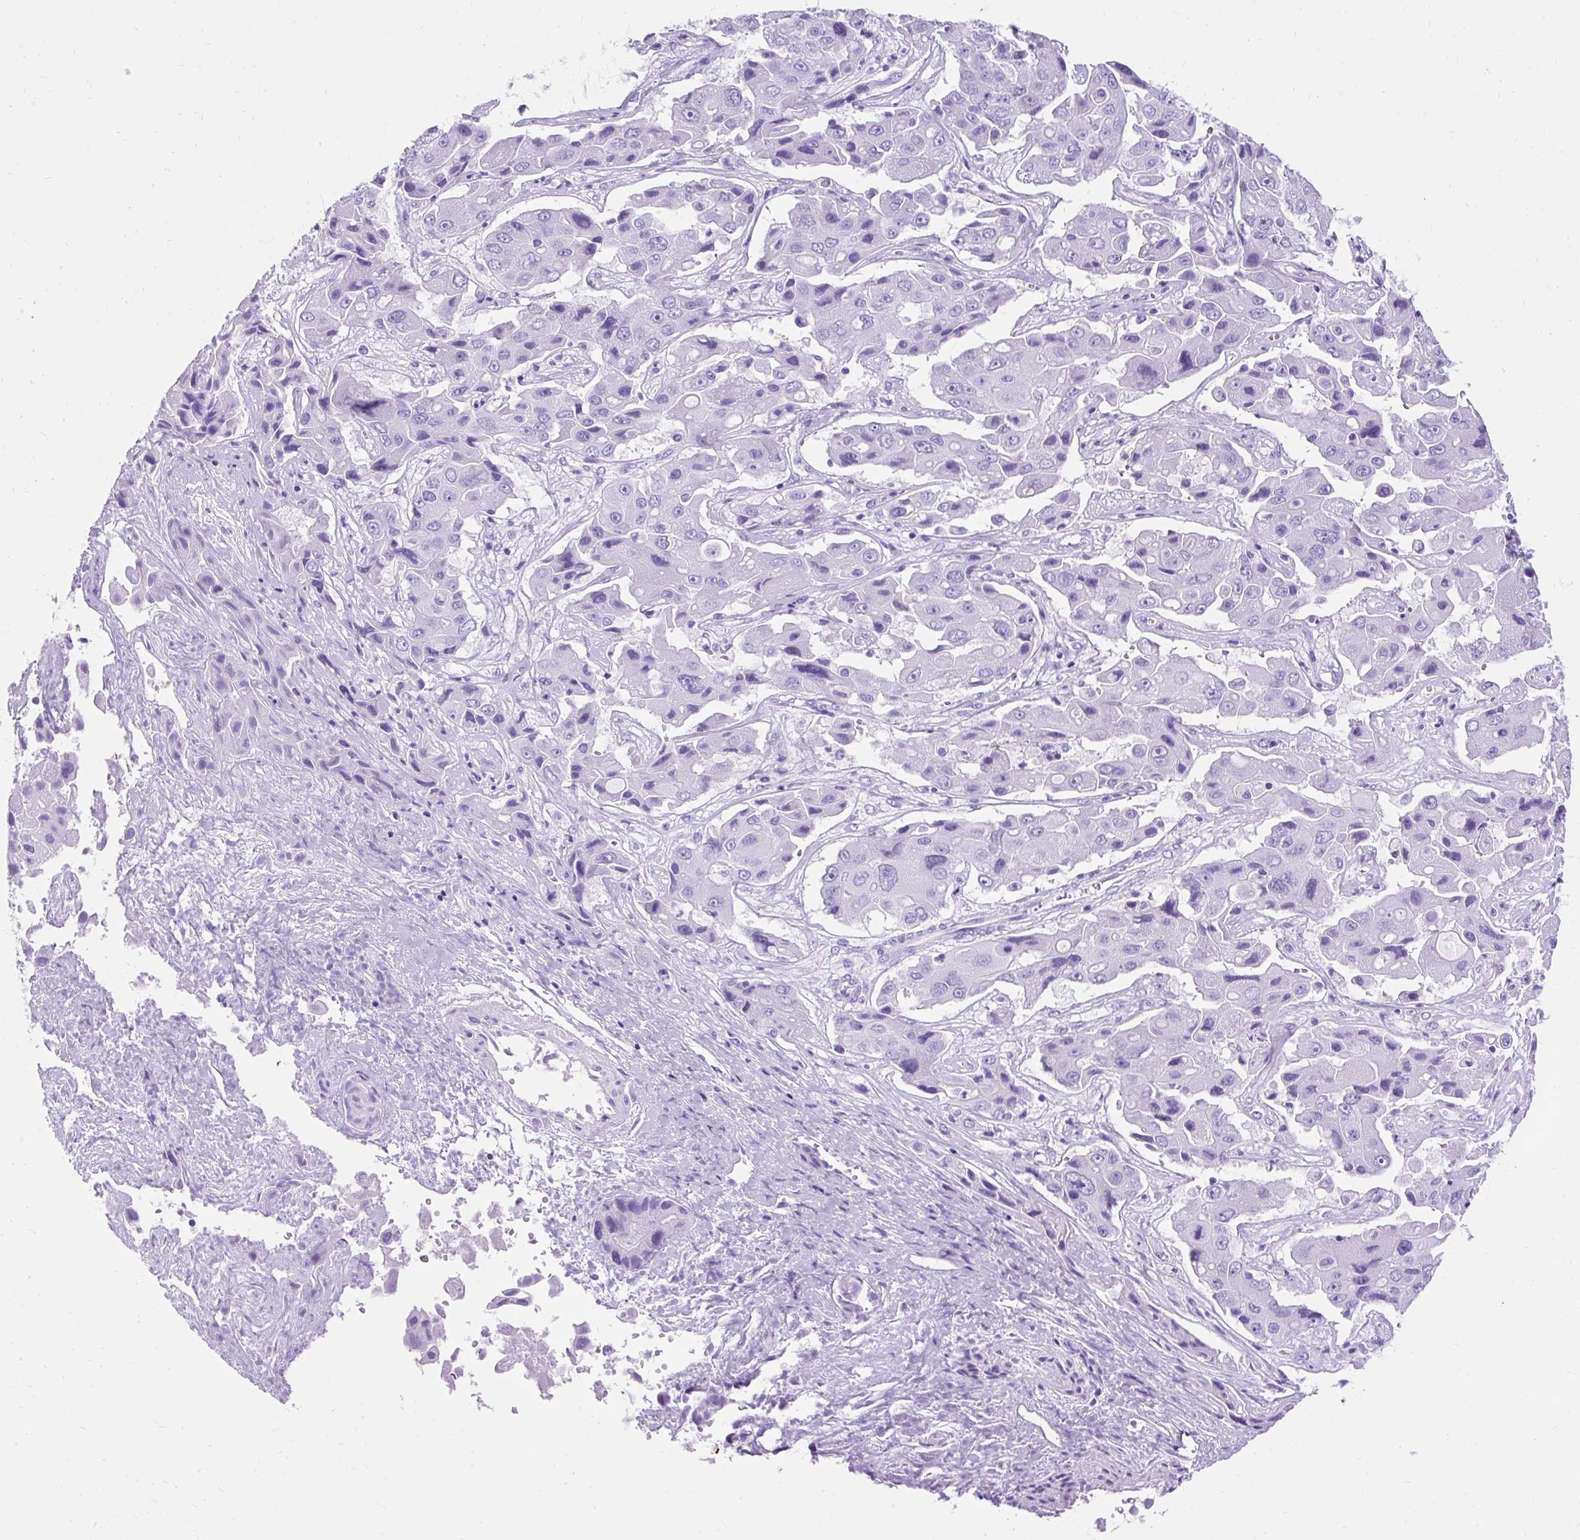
{"staining": {"intensity": "negative", "quantity": "none", "location": "none"}, "tissue": "liver cancer", "cell_type": "Tumor cells", "image_type": "cancer", "snomed": [{"axis": "morphology", "description": "Cholangiocarcinoma"}, {"axis": "topography", "description": "Liver"}], "caption": "Tumor cells are negative for brown protein staining in liver cancer (cholangiocarcinoma).", "gene": "PVALB", "patient": {"sex": "male", "age": 67}}